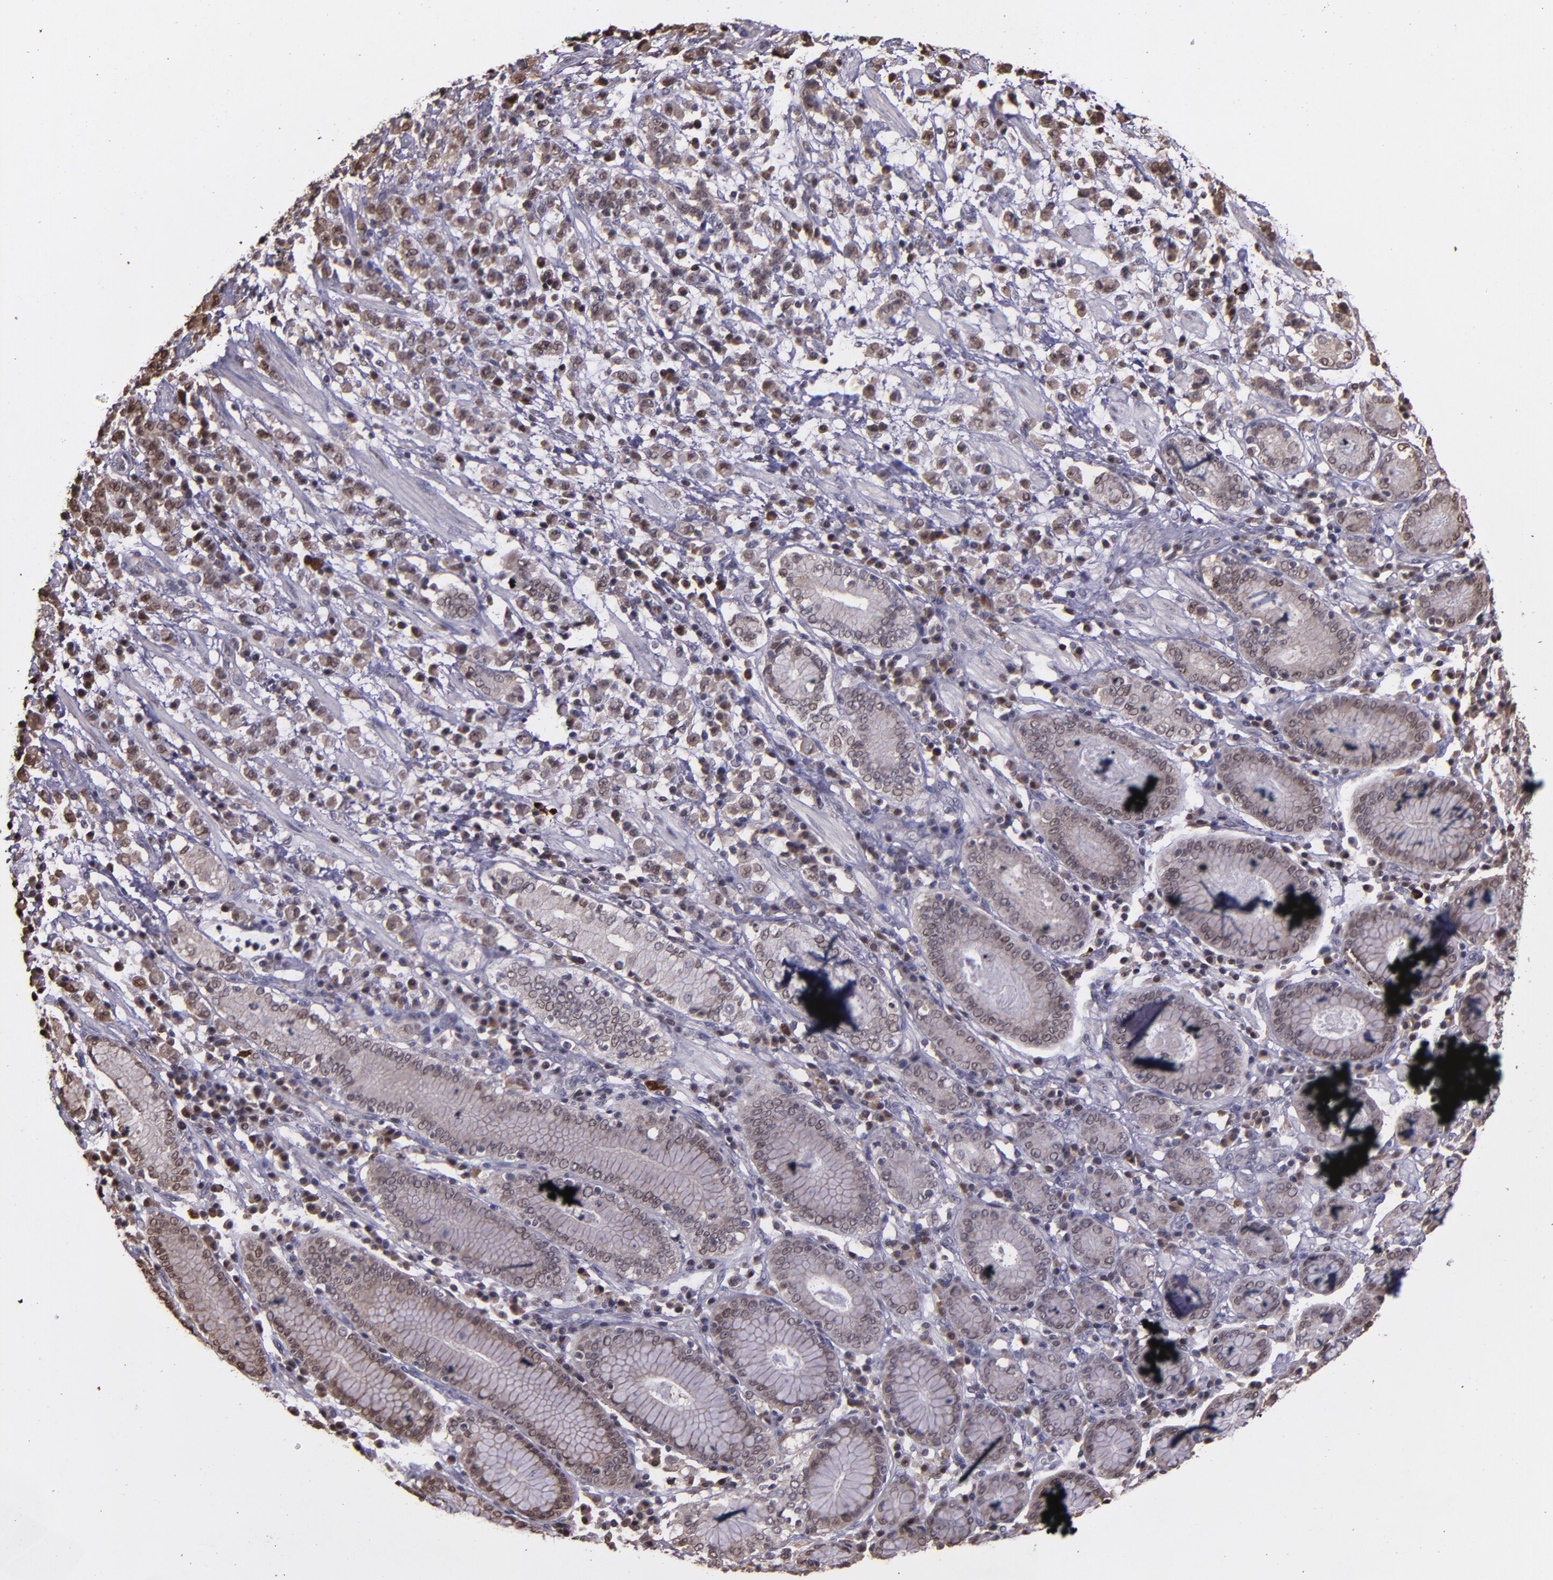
{"staining": {"intensity": "weak", "quantity": "25%-75%", "location": "cytoplasmic/membranous,nuclear"}, "tissue": "stomach cancer", "cell_type": "Tumor cells", "image_type": "cancer", "snomed": [{"axis": "morphology", "description": "Adenocarcinoma, NOS"}, {"axis": "topography", "description": "Stomach, lower"}], "caption": "Immunohistochemistry (IHC) of human stomach adenocarcinoma reveals low levels of weak cytoplasmic/membranous and nuclear positivity in approximately 25%-75% of tumor cells. The protein of interest is shown in brown color, while the nuclei are stained blue.", "gene": "SERPINF2", "patient": {"sex": "male", "age": 88}}